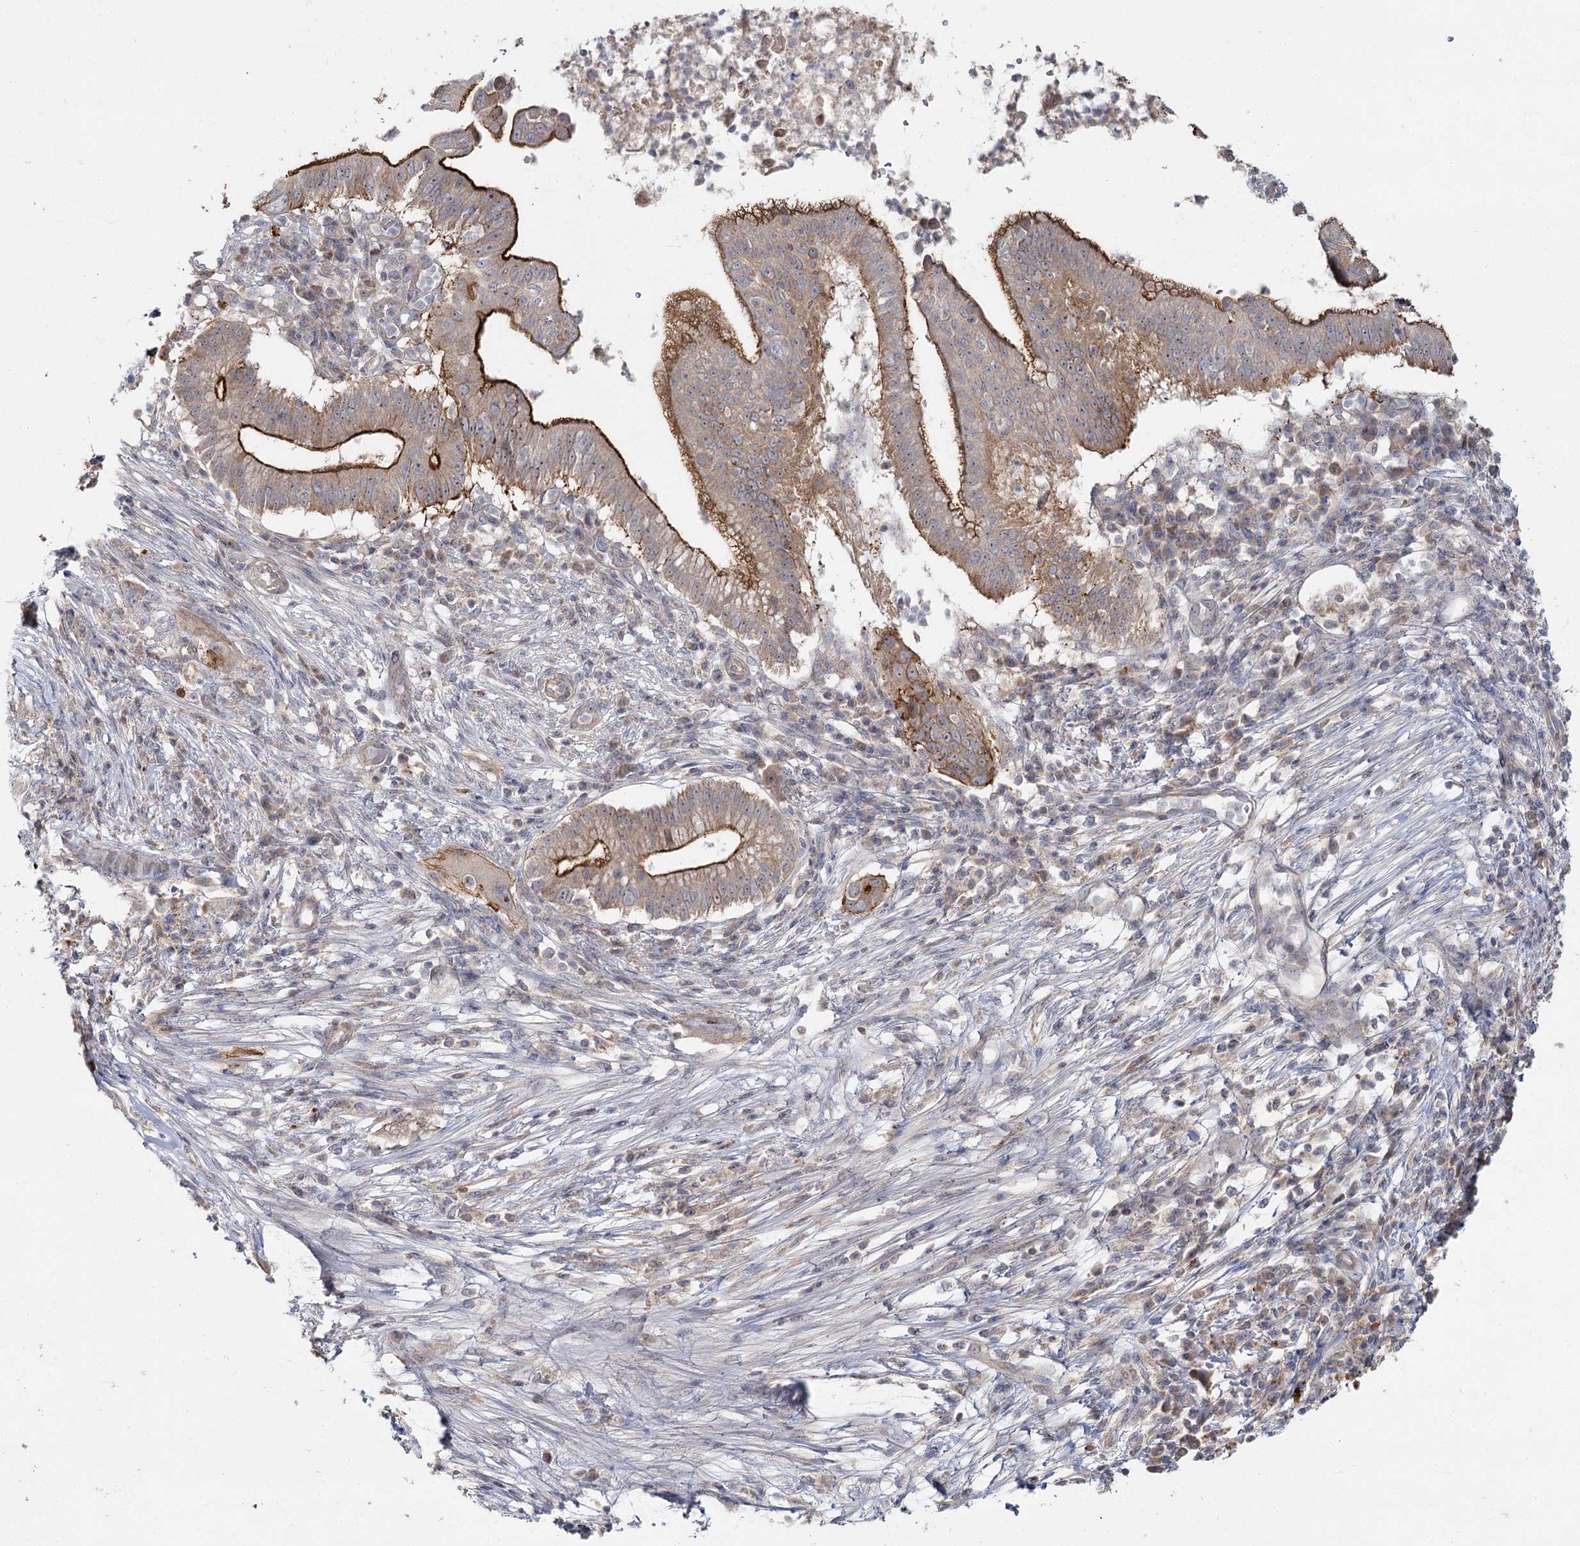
{"staining": {"intensity": "strong", "quantity": ">75%", "location": "cytoplasmic/membranous"}, "tissue": "pancreatic cancer", "cell_type": "Tumor cells", "image_type": "cancer", "snomed": [{"axis": "morphology", "description": "Adenocarcinoma, NOS"}, {"axis": "topography", "description": "Pancreas"}], "caption": "High-magnification brightfield microscopy of pancreatic cancer (adenocarcinoma) stained with DAB (brown) and counterstained with hematoxylin (blue). tumor cells exhibit strong cytoplasmic/membranous positivity is appreciated in about>75% of cells.", "gene": "ANGPTL5", "patient": {"sex": "male", "age": 68}}